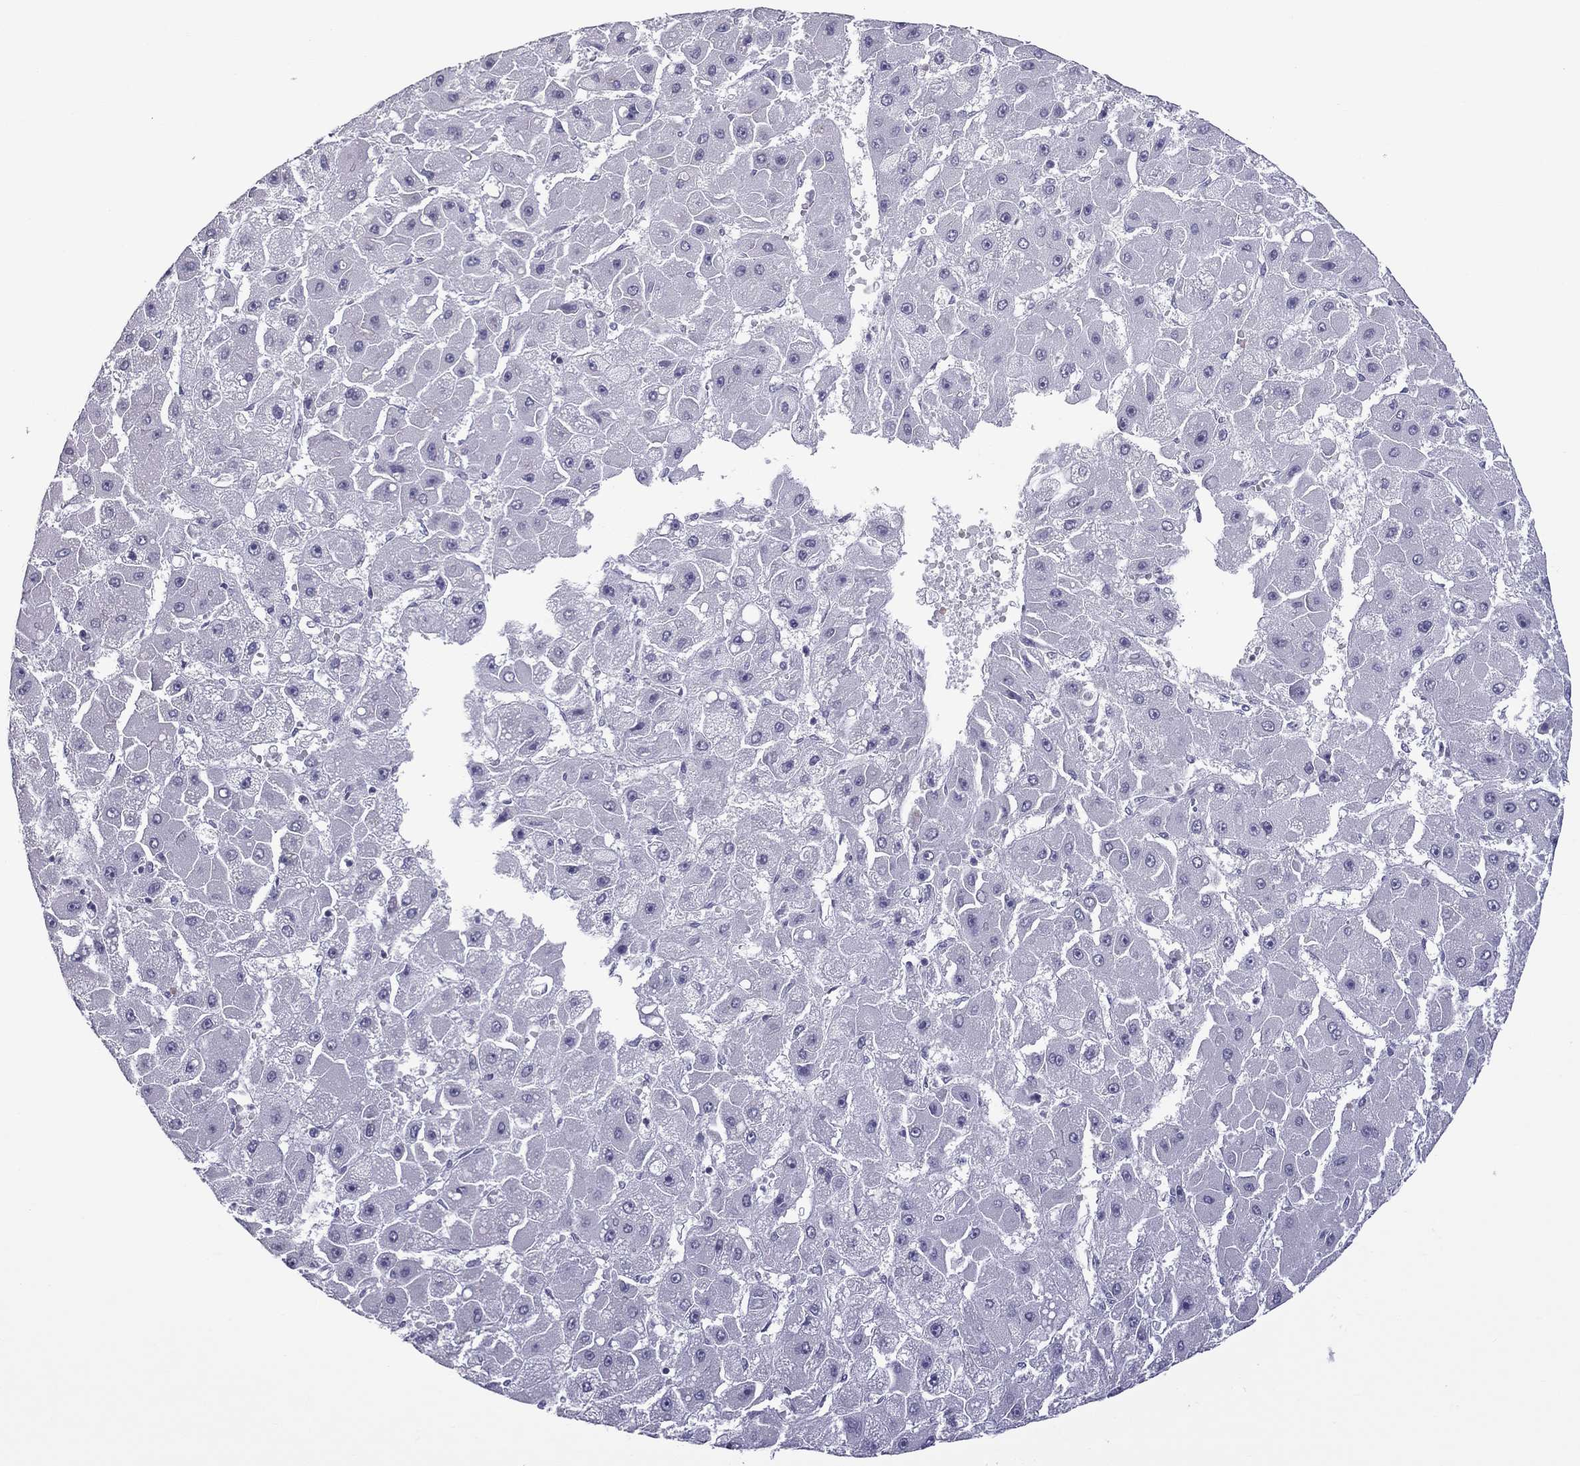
{"staining": {"intensity": "negative", "quantity": "none", "location": "none"}, "tissue": "liver cancer", "cell_type": "Tumor cells", "image_type": "cancer", "snomed": [{"axis": "morphology", "description": "Carcinoma, Hepatocellular, NOS"}, {"axis": "topography", "description": "Liver"}], "caption": "Human hepatocellular carcinoma (liver) stained for a protein using immunohistochemistry (IHC) exhibits no expression in tumor cells.", "gene": "TEX14", "patient": {"sex": "female", "age": 25}}